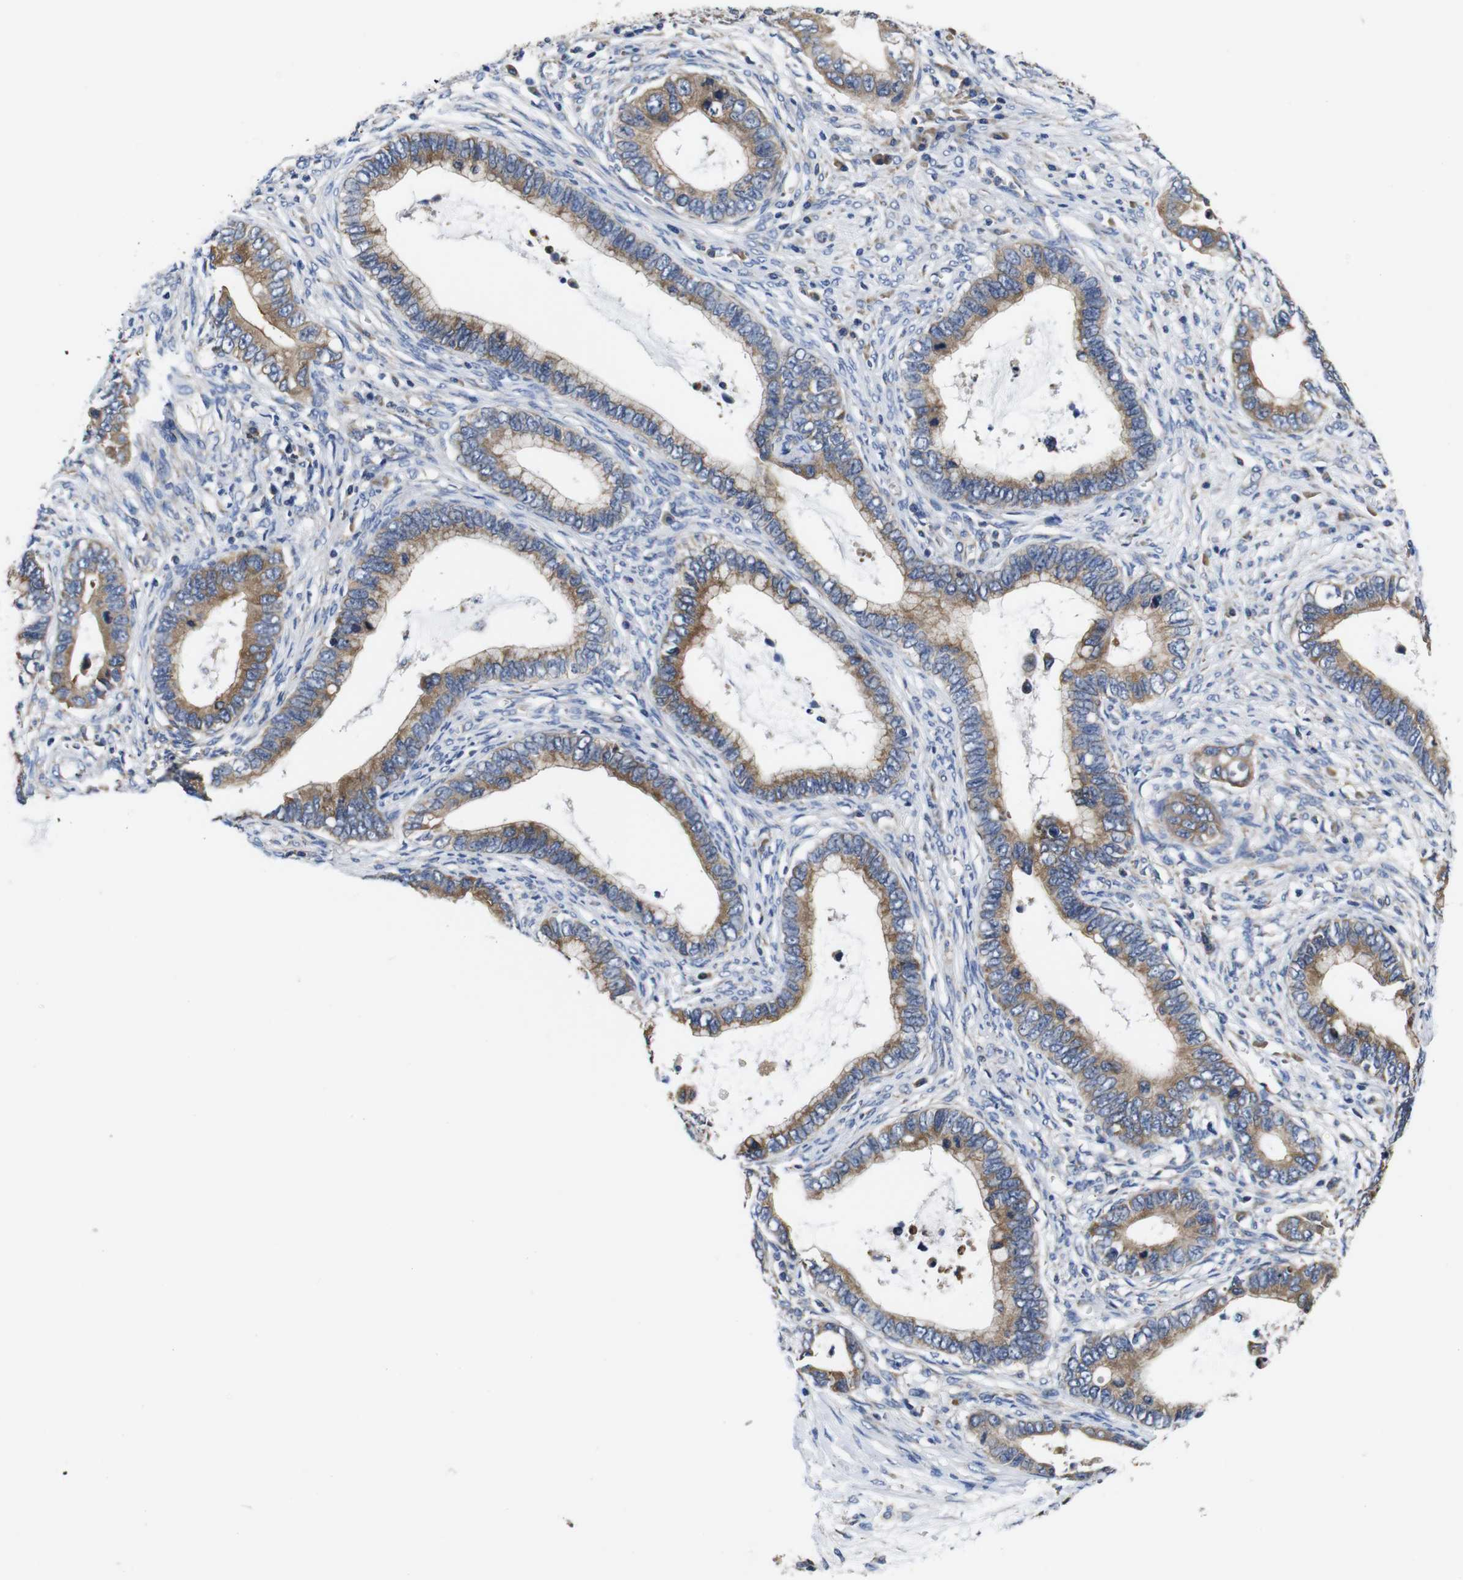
{"staining": {"intensity": "moderate", "quantity": ">75%", "location": "cytoplasmic/membranous"}, "tissue": "cervical cancer", "cell_type": "Tumor cells", "image_type": "cancer", "snomed": [{"axis": "morphology", "description": "Adenocarcinoma, NOS"}, {"axis": "topography", "description": "Cervix"}], "caption": "Protein expression analysis of cervical cancer shows moderate cytoplasmic/membranous positivity in approximately >75% of tumor cells.", "gene": "MARCHF7", "patient": {"sex": "female", "age": 44}}